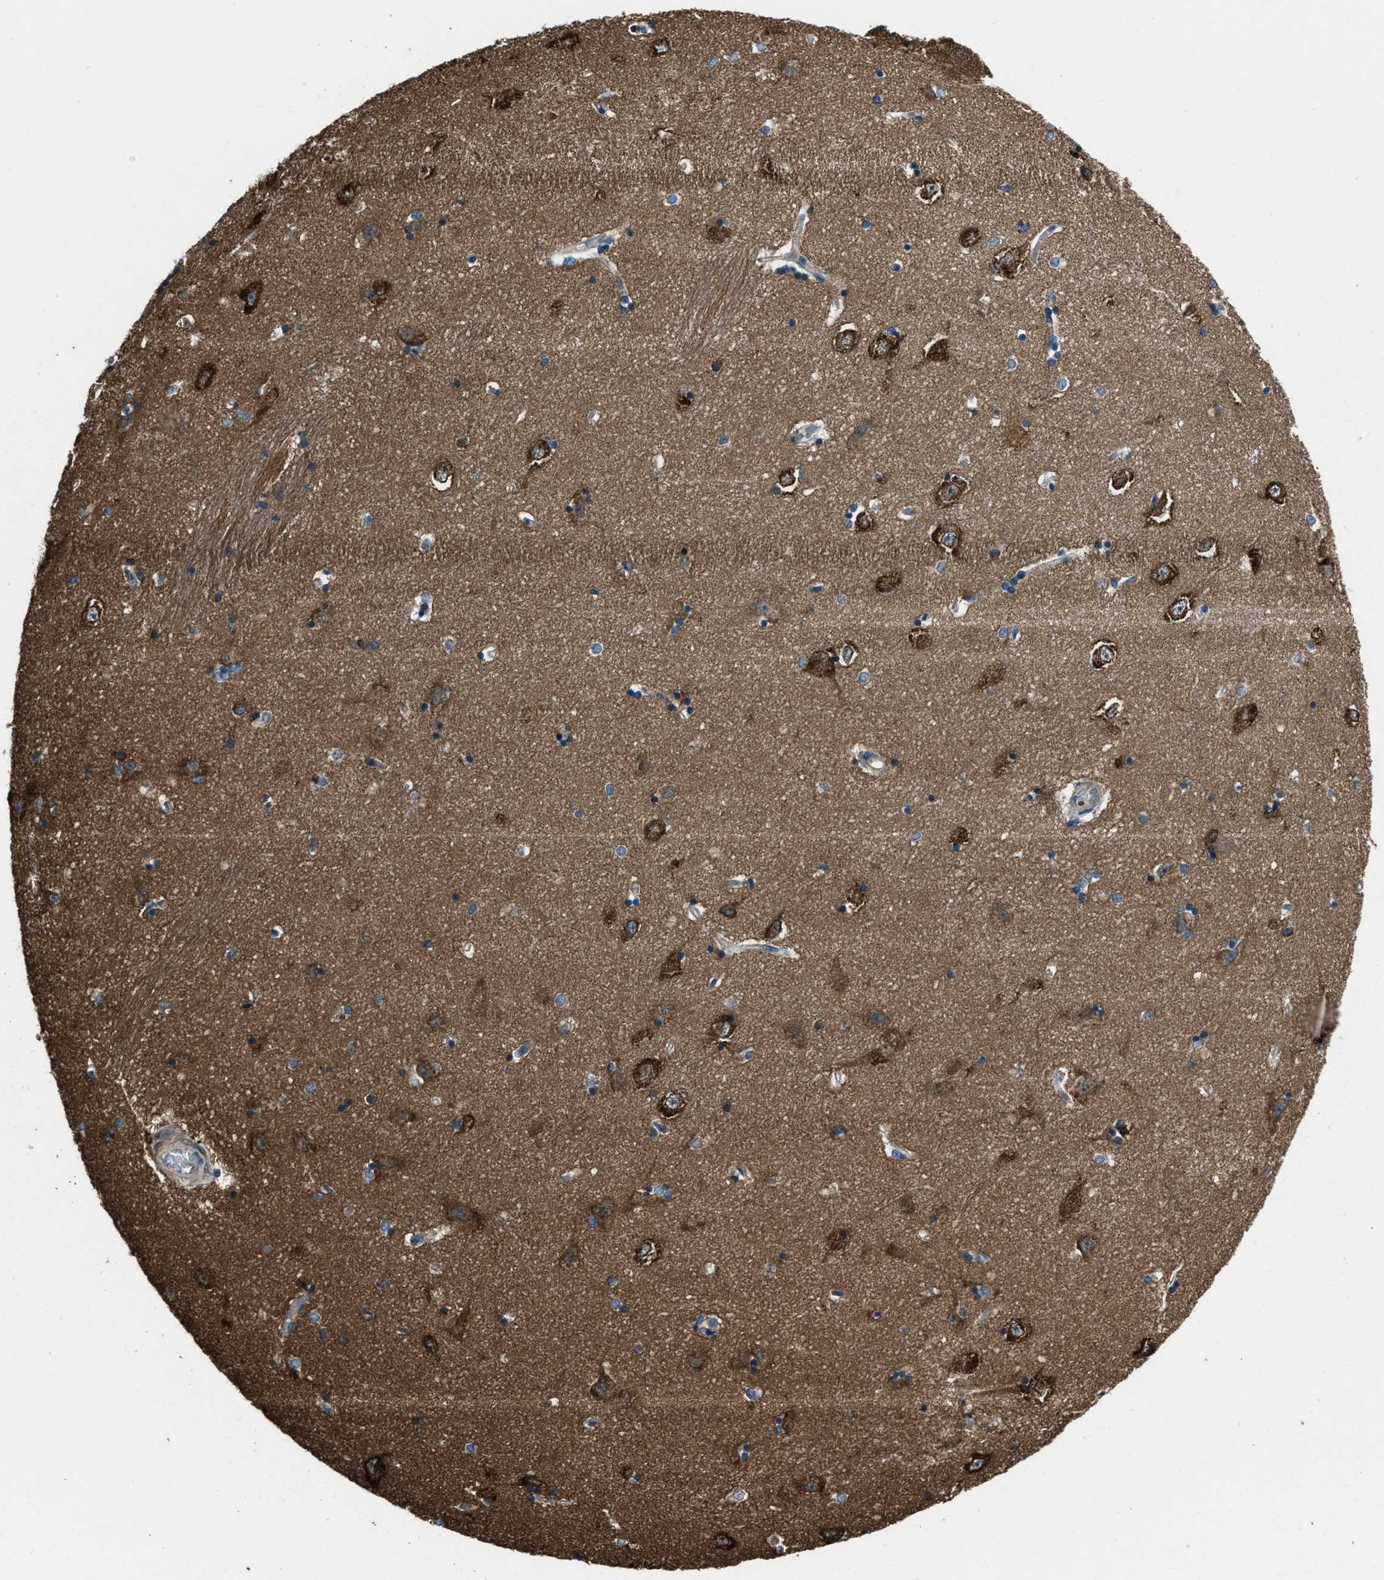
{"staining": {"intensity": "moderate", "quantity": "25%-75%", "location": "cytoplasmic/membranous"}, "tissue": "hippocampus", "cell_type": "Glial cells", "image_type": "normal", "snomed": [{"axis": "morphology", "description": "Normal tissue, NOS"}, {"axis": "topography", "description": "Hippocampus"}], "caption": "Immunohistochemical staining of benign hippocampus exhibits medium levels of moderate cytoplasmic/membranous staining in about 25%-75% of glial cells.", "gene": "SVIL", "patient": {"sex": "male", "age": 45}}